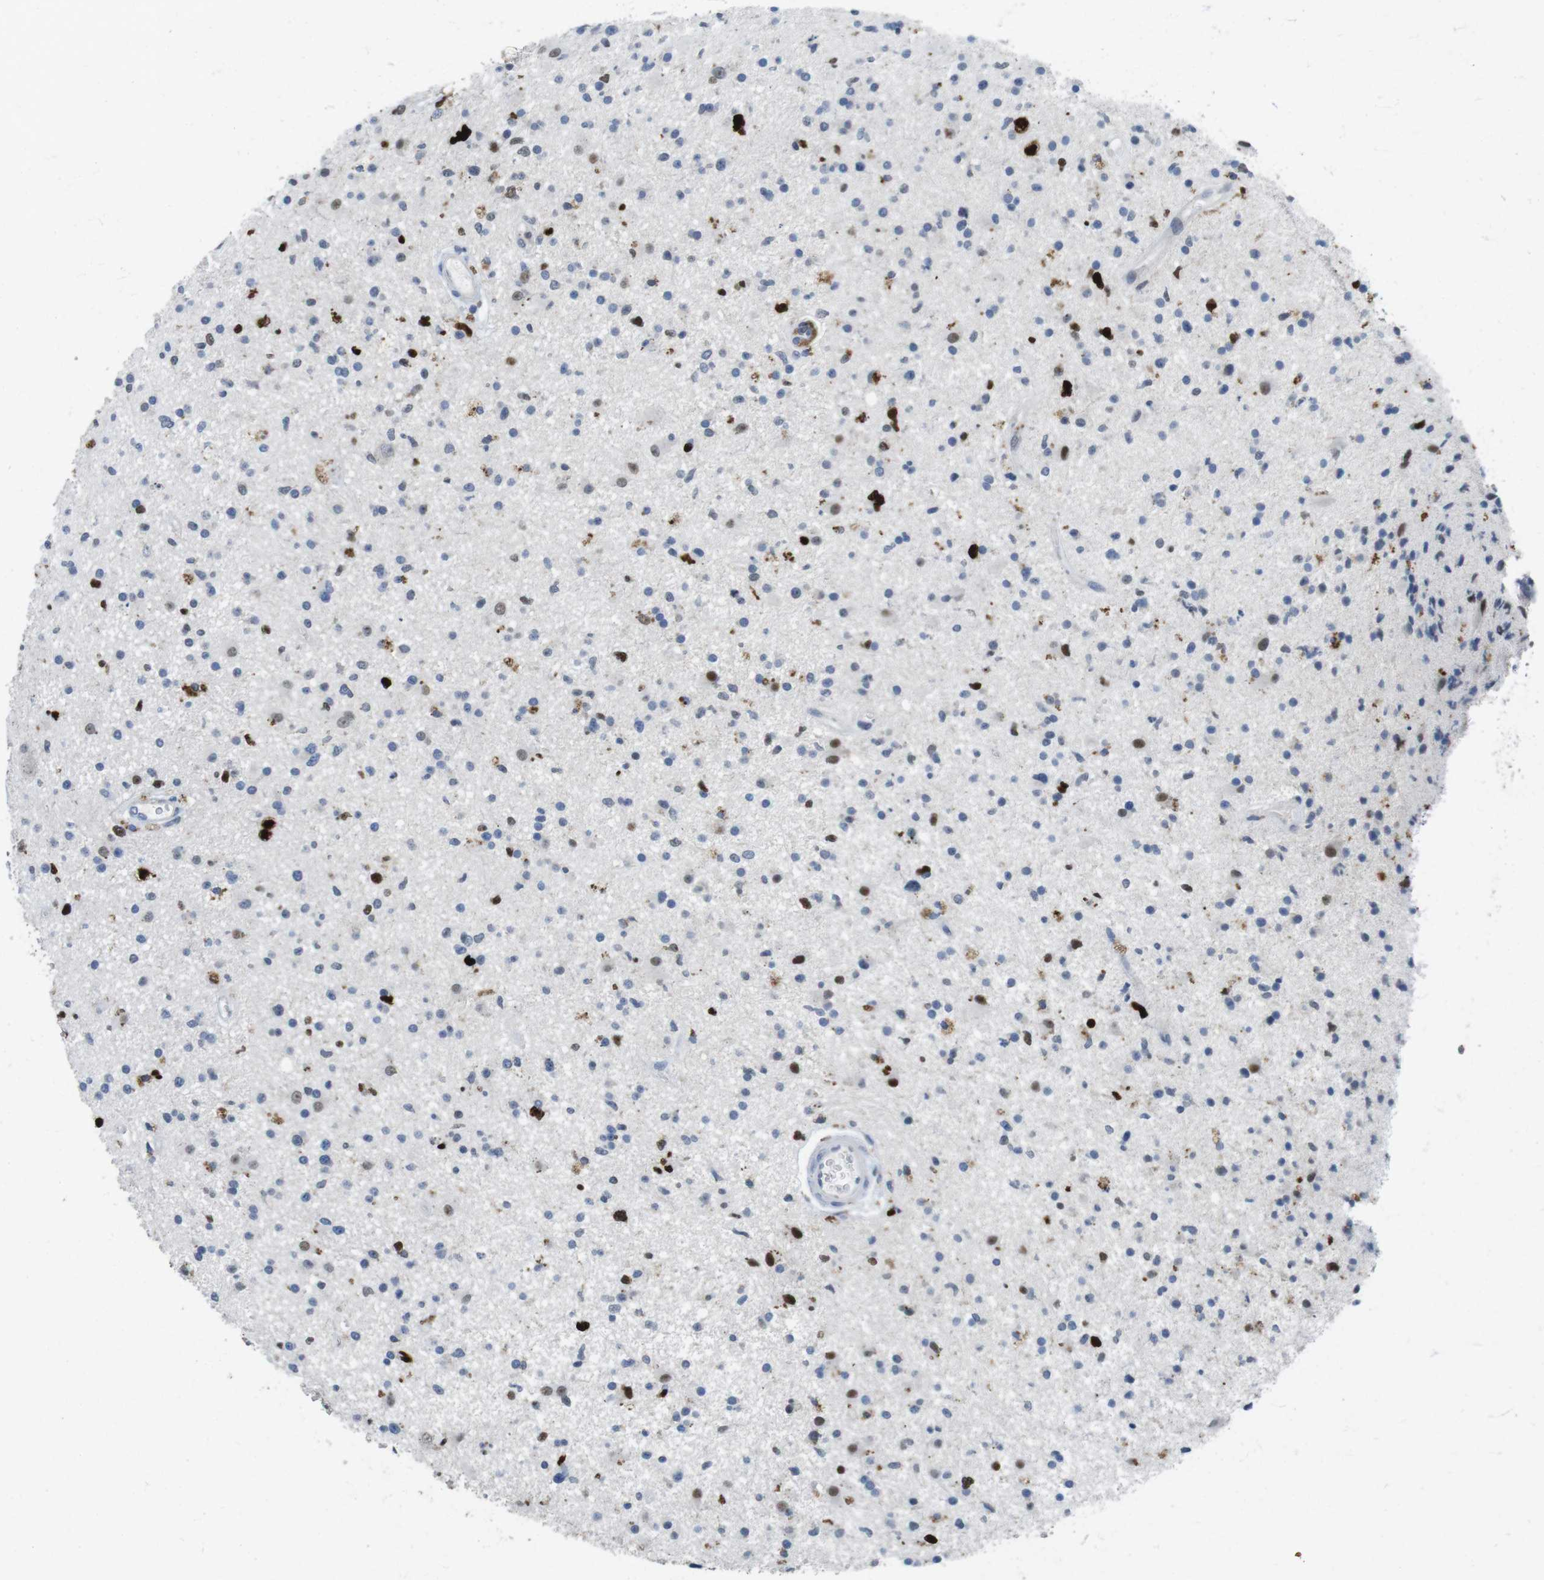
{"staining": {"intensity": "strong", "quantity": "<25%", "location": "nuclear"}, "tissue": "glioma", "cell_type": "Tumor cells", "image_type": "cancer", "snomed": [{"axis": "morphology", "description": "Glioma, malignant, High grade"}, {"axis": "topography", "description": "Brain"}], "caption": "Immunohistochemistry (IHC) photomicrograph of human high-grade glioma (malignant) stained for a protein (brown), which shows medium levels of strong nuclear staining in approximately <25% of tumor cells.", "gene": "KPNA2", "patient": {"sex": "male", "age": 33}}